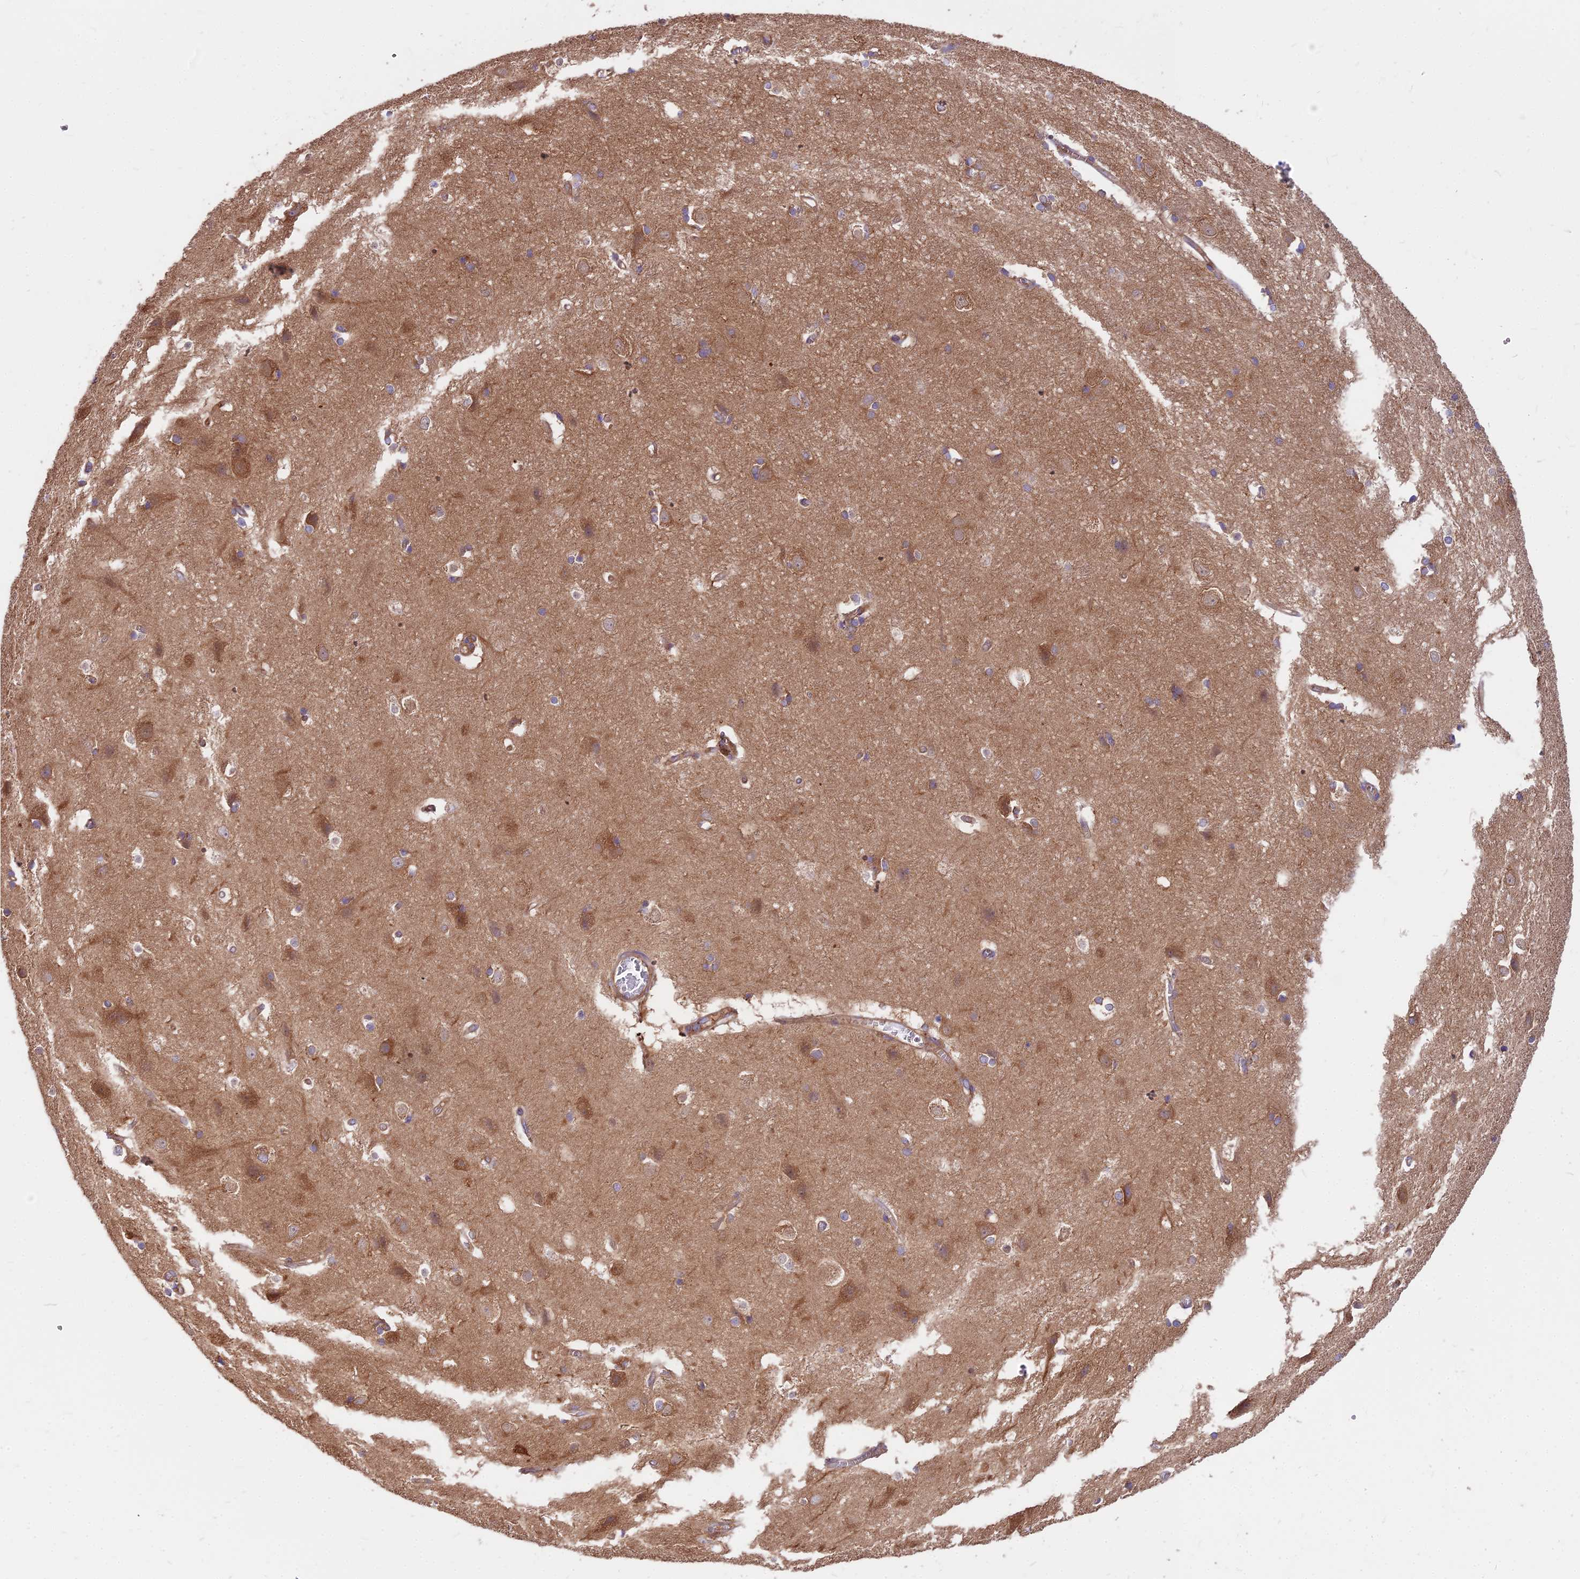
{"staining": {"intensity": "weak", "quantity": ">75%", "location": "cytoplasmic/membranous"}, "tissue": "cerebral cortex", "cell_type": "Endothelial cells", "image_type": "normal", "snomed": [{"axis": "morphology", "description": "Normal tissue, NOS"}, {"axis": "topography", "description": "Cerebral cortex"}], "caption": "This image demonstrates immunohistochemistry (IHC) staining of unremarkable human cerebral cortex, with low weak cytoplasmic/membranous staining in approximately >75% of endothelial cells.", "gene": "DCTN3", "patient": {"sex": "male", "age": 54}}